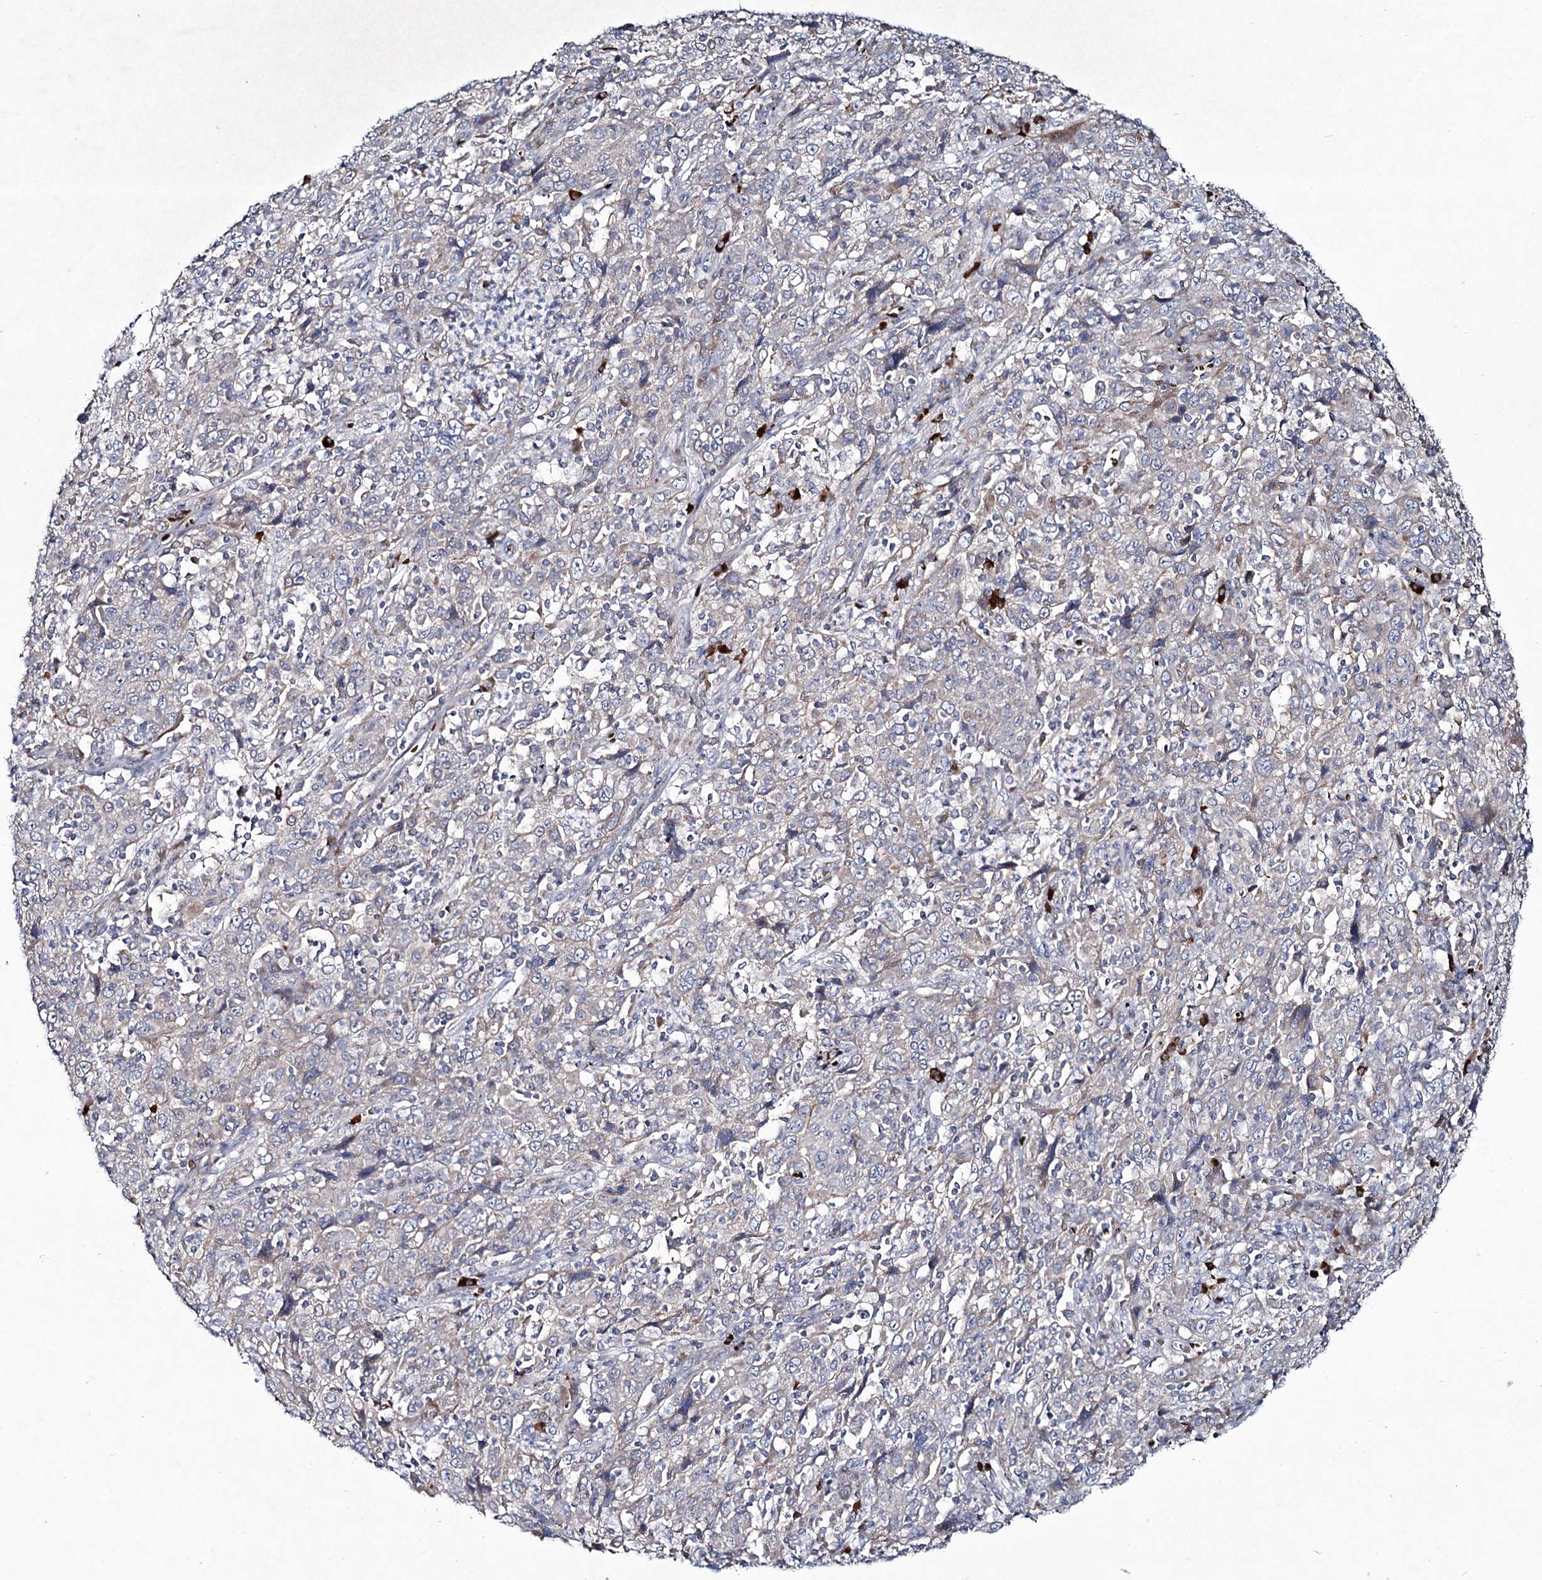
{"staining": {"intensity": "weak", "quantity": "<25%", "location": "cytoplasmic/membranous"}, "tissue": "cervical cancer", "cell_type": "Tumor cells", "image_type": "cancer", "snomed": [{"axis": "morphology", "description": "Squamous cell carcinoma, NOS"}, {"axis": "topography", "description": "Cervix"}], "caption": "Histopathology image shows no protein positivity in tumor cells of squamous cell carcinoma (cervical) tissue. (DAB IHC visualized using brightfield microscopy, high magnification).", "gene": "RNF6", "patient": {"sex": "female", "age": 46}}